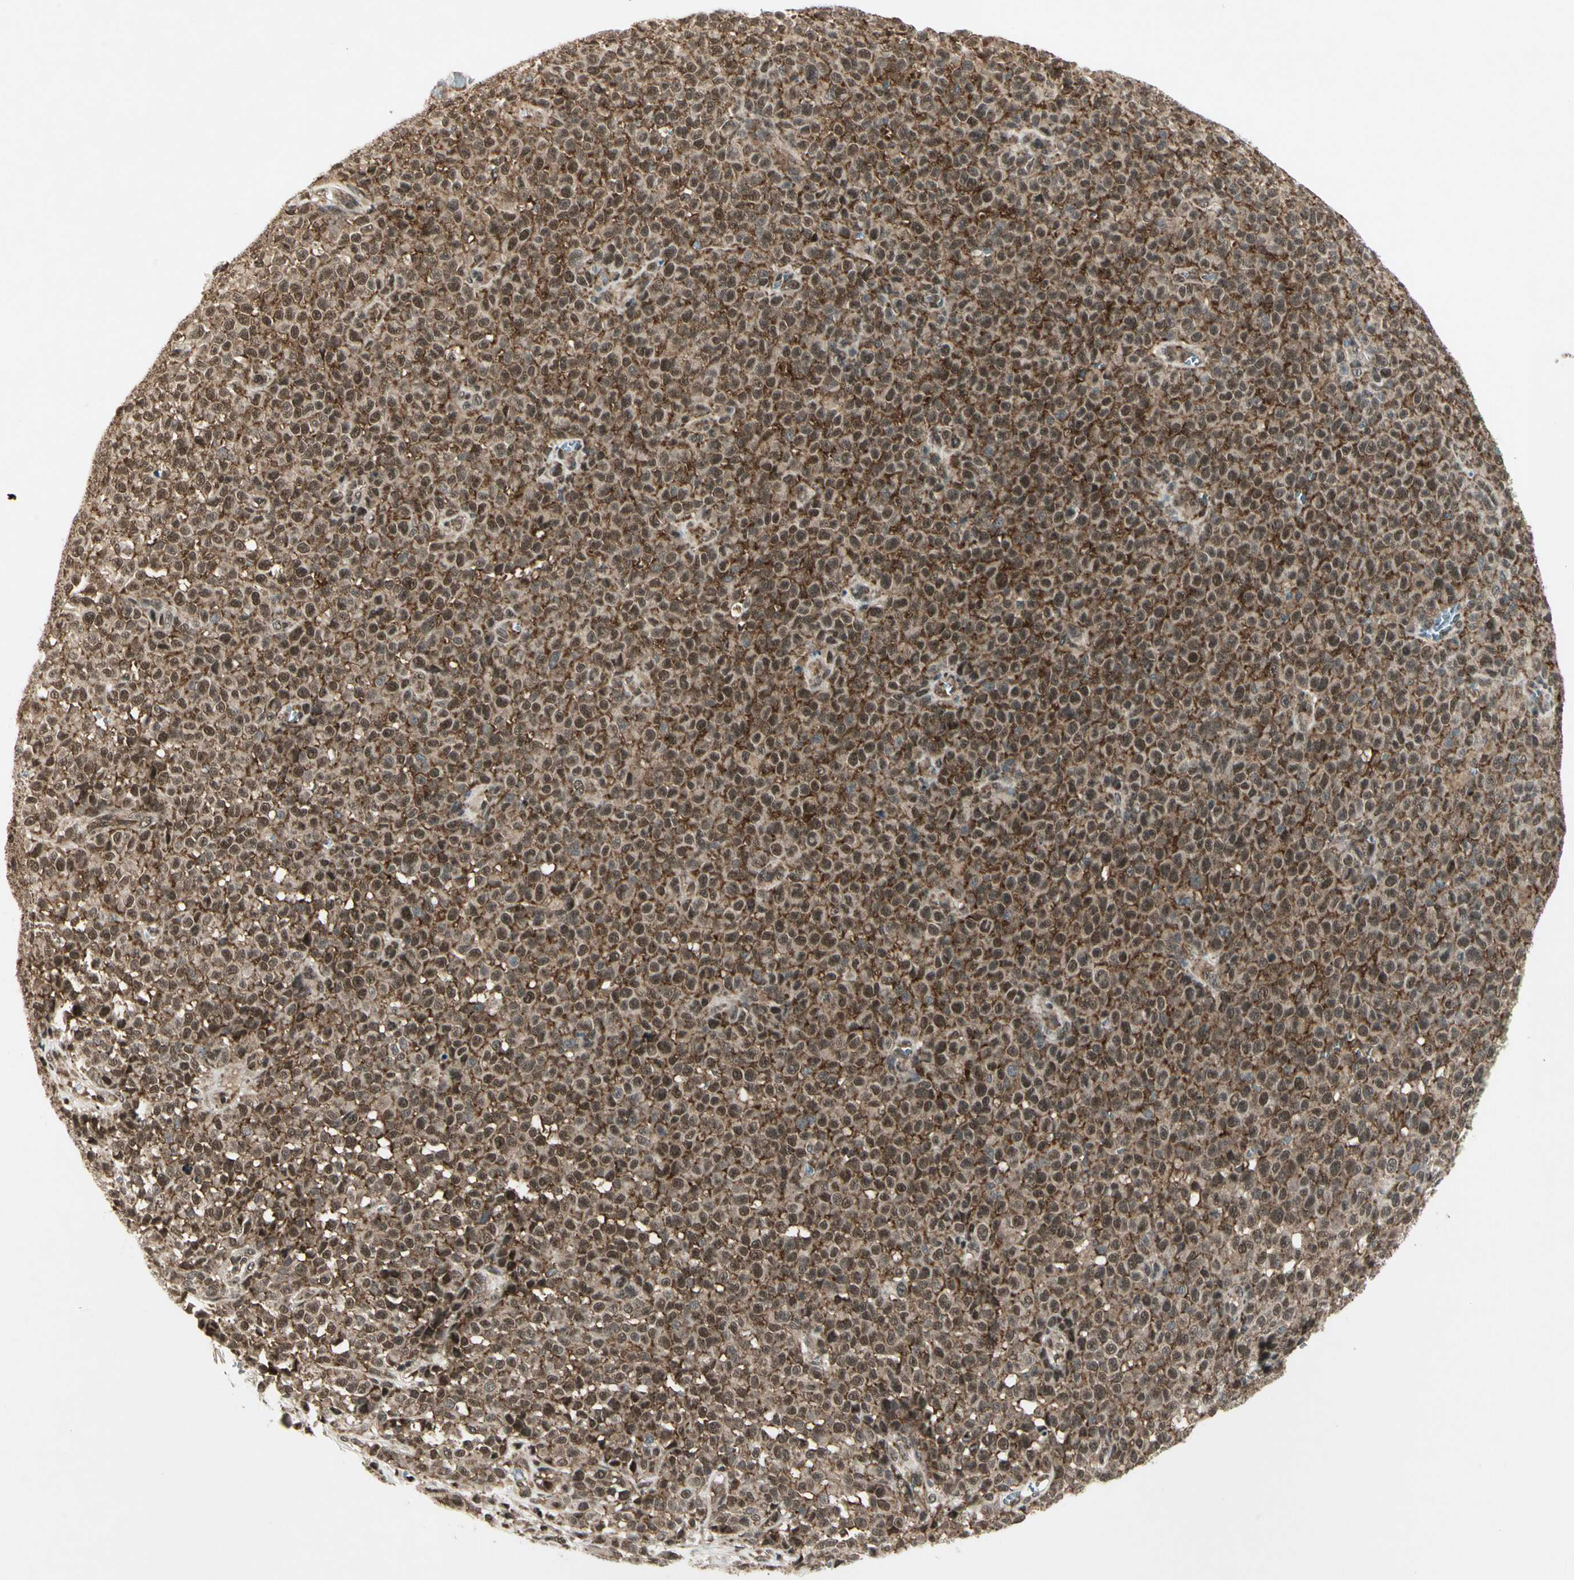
{"staining": {"intensity": "moderate", "quantity": ">75%", "location": "cytoplasmic/membranous"}, "tissue": "melanoma", "cell_type": "Tumor cells", "image_type": "cancer", "snomed": [{"axis": "morphology", "description": "Malignant melanoma, NOS"}, {"axis": "topography", "description": "Skin"}], "caption": "An IHC micrograph of neoplastic tissue is shown. Protein staining in brown labels moderate cytoplasmic/membranous positivity in melanoma within tumor cells.", "gene": "SMN2", "patient": {"sex": "female", "age": 82}}